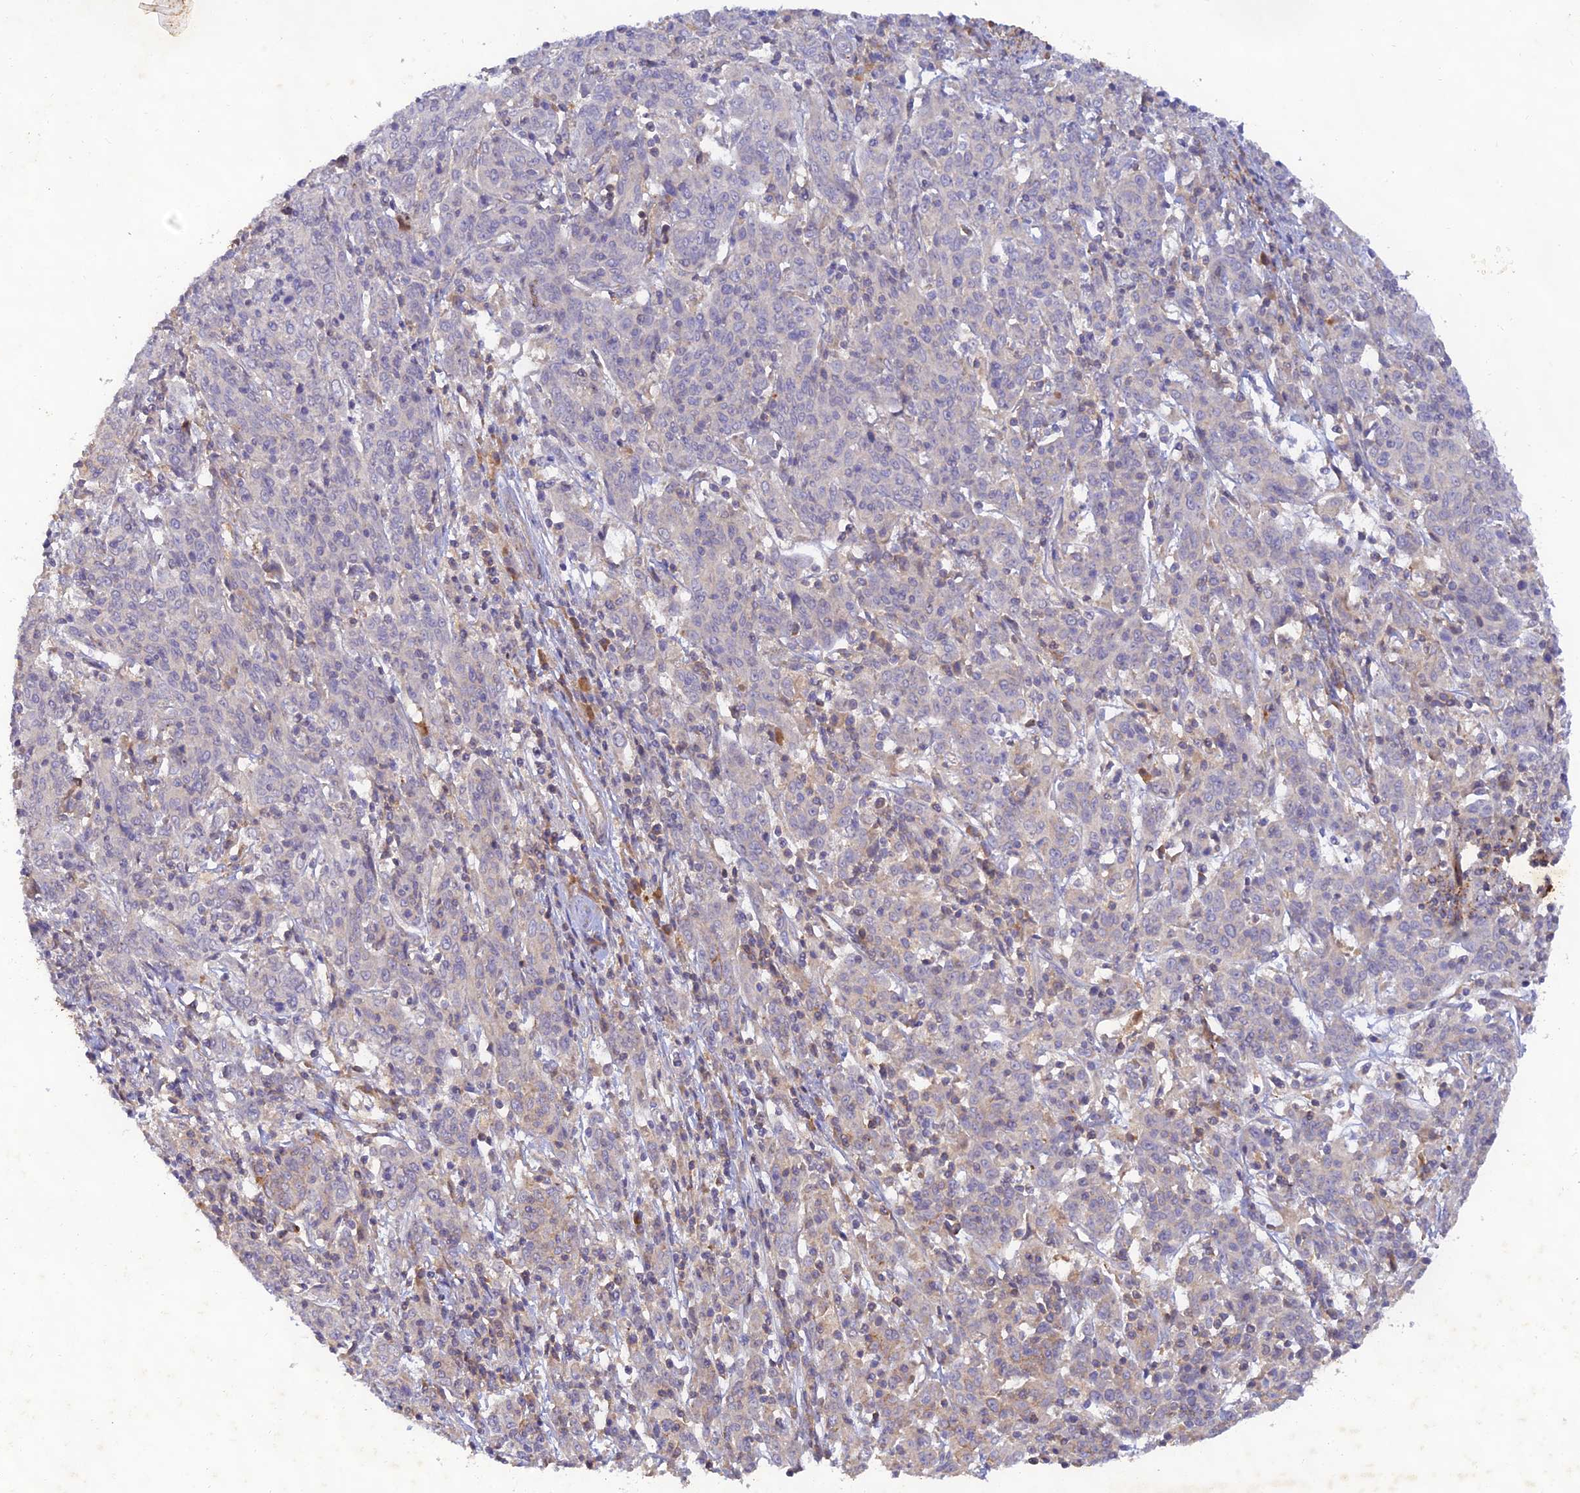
{"staining": {"intensity": "negative", "quantity": "none", "location": "none"}, "tissue": "cervical cancer", "cell_type": "Tumor cells", "image_type": "cancer", "snomed": [{"axis": "morphology", "description": "Squamous cell carcinoma, NOS"}, {"axis": "topography", "description": "Cervix"}], "caption": "Human cervical cancer stained for a protein using immunohistochemistry reveals no positivity in tumor cells.", "gene": "ACSM5", "patient": {"sex": "female", "age": 67}}